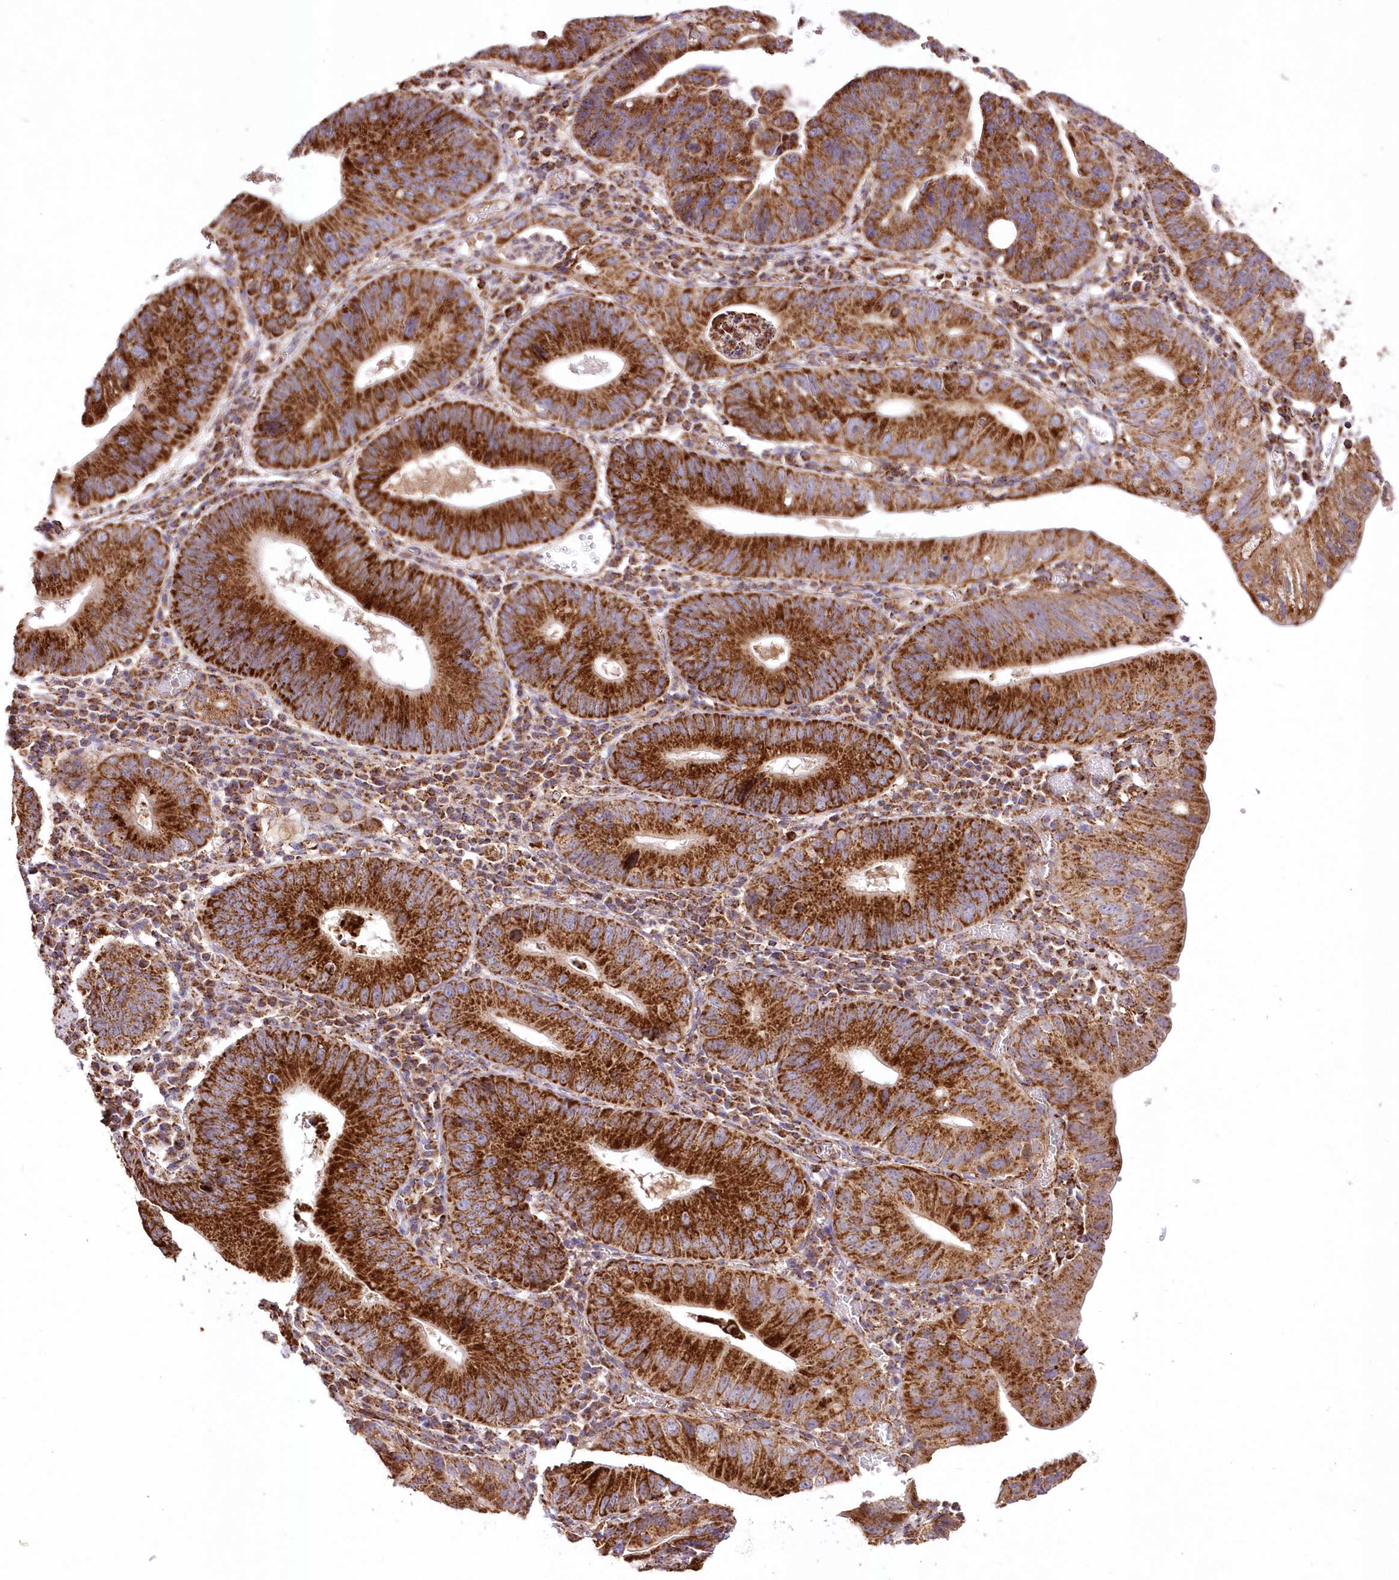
{"staining": {"intensity": "strong", "quantity": ">75%", "location": "cytoplasmic/membranous"}, "tissue": "stomach cancer", "cell_type": "Tumor cells", "image_type": "cancer", "snomed": [{"axis": "morphology", "description": "Adenocarcinoma, NOS"}, {"axis": "topography", "description": "Stomach"}], "caption": "Stomach adenocarcinoma was stained to show a protein in brown. There is high levels of strong cytoplasmic/membranous positivity in about >75% of tumor cells.", "gene": "ASNSD1", "patient": {"sex": "male", "age": 59}}